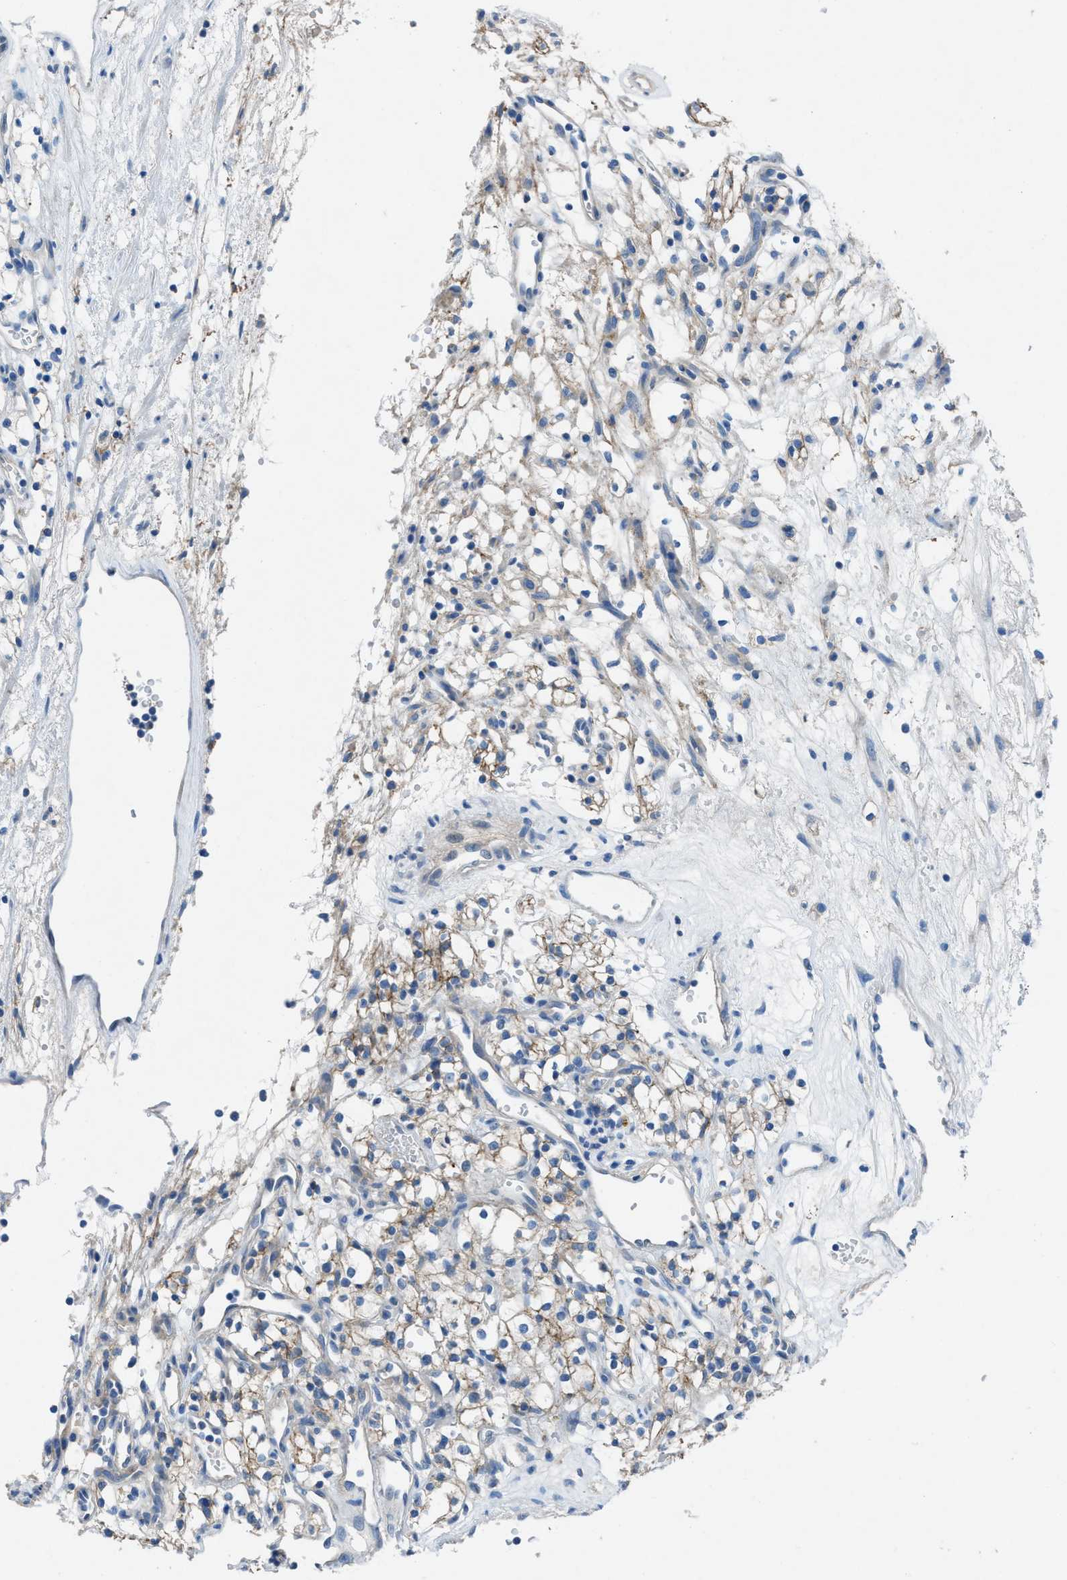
{"staining": {"intensity": "weak", "quantity": "25%-75%", "location": "cytoplasmic/membranous"}, "tissue": "renal cancer", "cell_type": "Tumor cells", "image_type": "cancer", "snomed": [{"axis": "morphology", "description": "Adenocarcinoma, NOS"}, {"axis": "topography", "description": "Kidney"}], "caption": "Brown immunohistochemical staining in human renal cancer (adenocarcinoma) exhibits weak cytoplasmic/membranous staining in approximately 25%-75% of tumor cells.", "gene": "PTGFRN", "patient": {"sex": "male", "age": 59}}